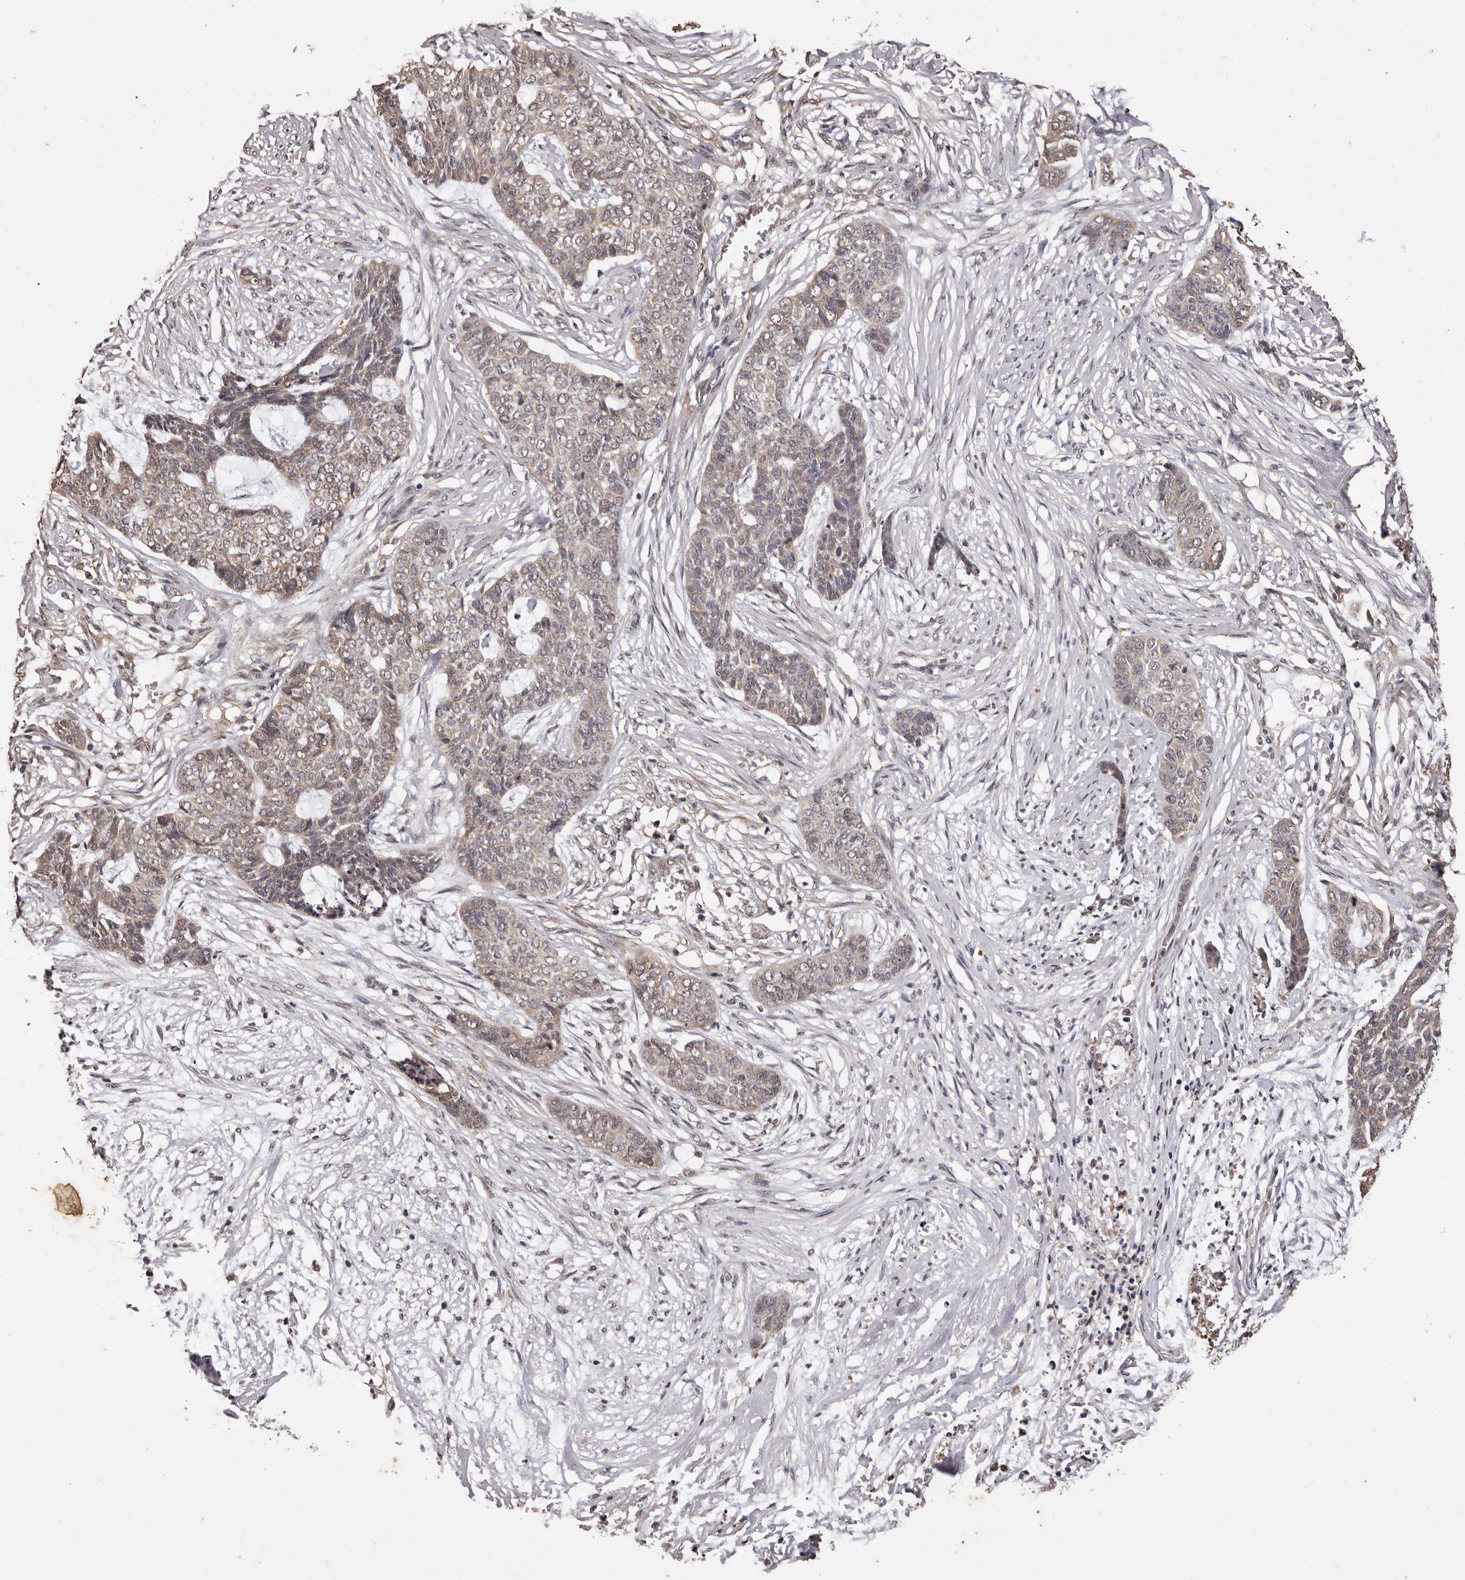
{"staining": {"intensity": "weak", "quantity": "25%-75%", "location": "cytoplasmic/membranous"}, "tissue": "skin cancer", "cell_type": "Tumor cells", "image_type": "cancer", "snomed": [{"axis": "morphology", "description": "Basal cell carcinoma"}, {"axis": "topography", "description": "Skin"}], "caption": "Skin basal cell carcinoma stained with a brown dye displays weak cytoplasmic/membranous positive expression in about 25%-75% of tumor cells.", "gene": "NAV1", "patient": {"sex": "female", "age": 64}}